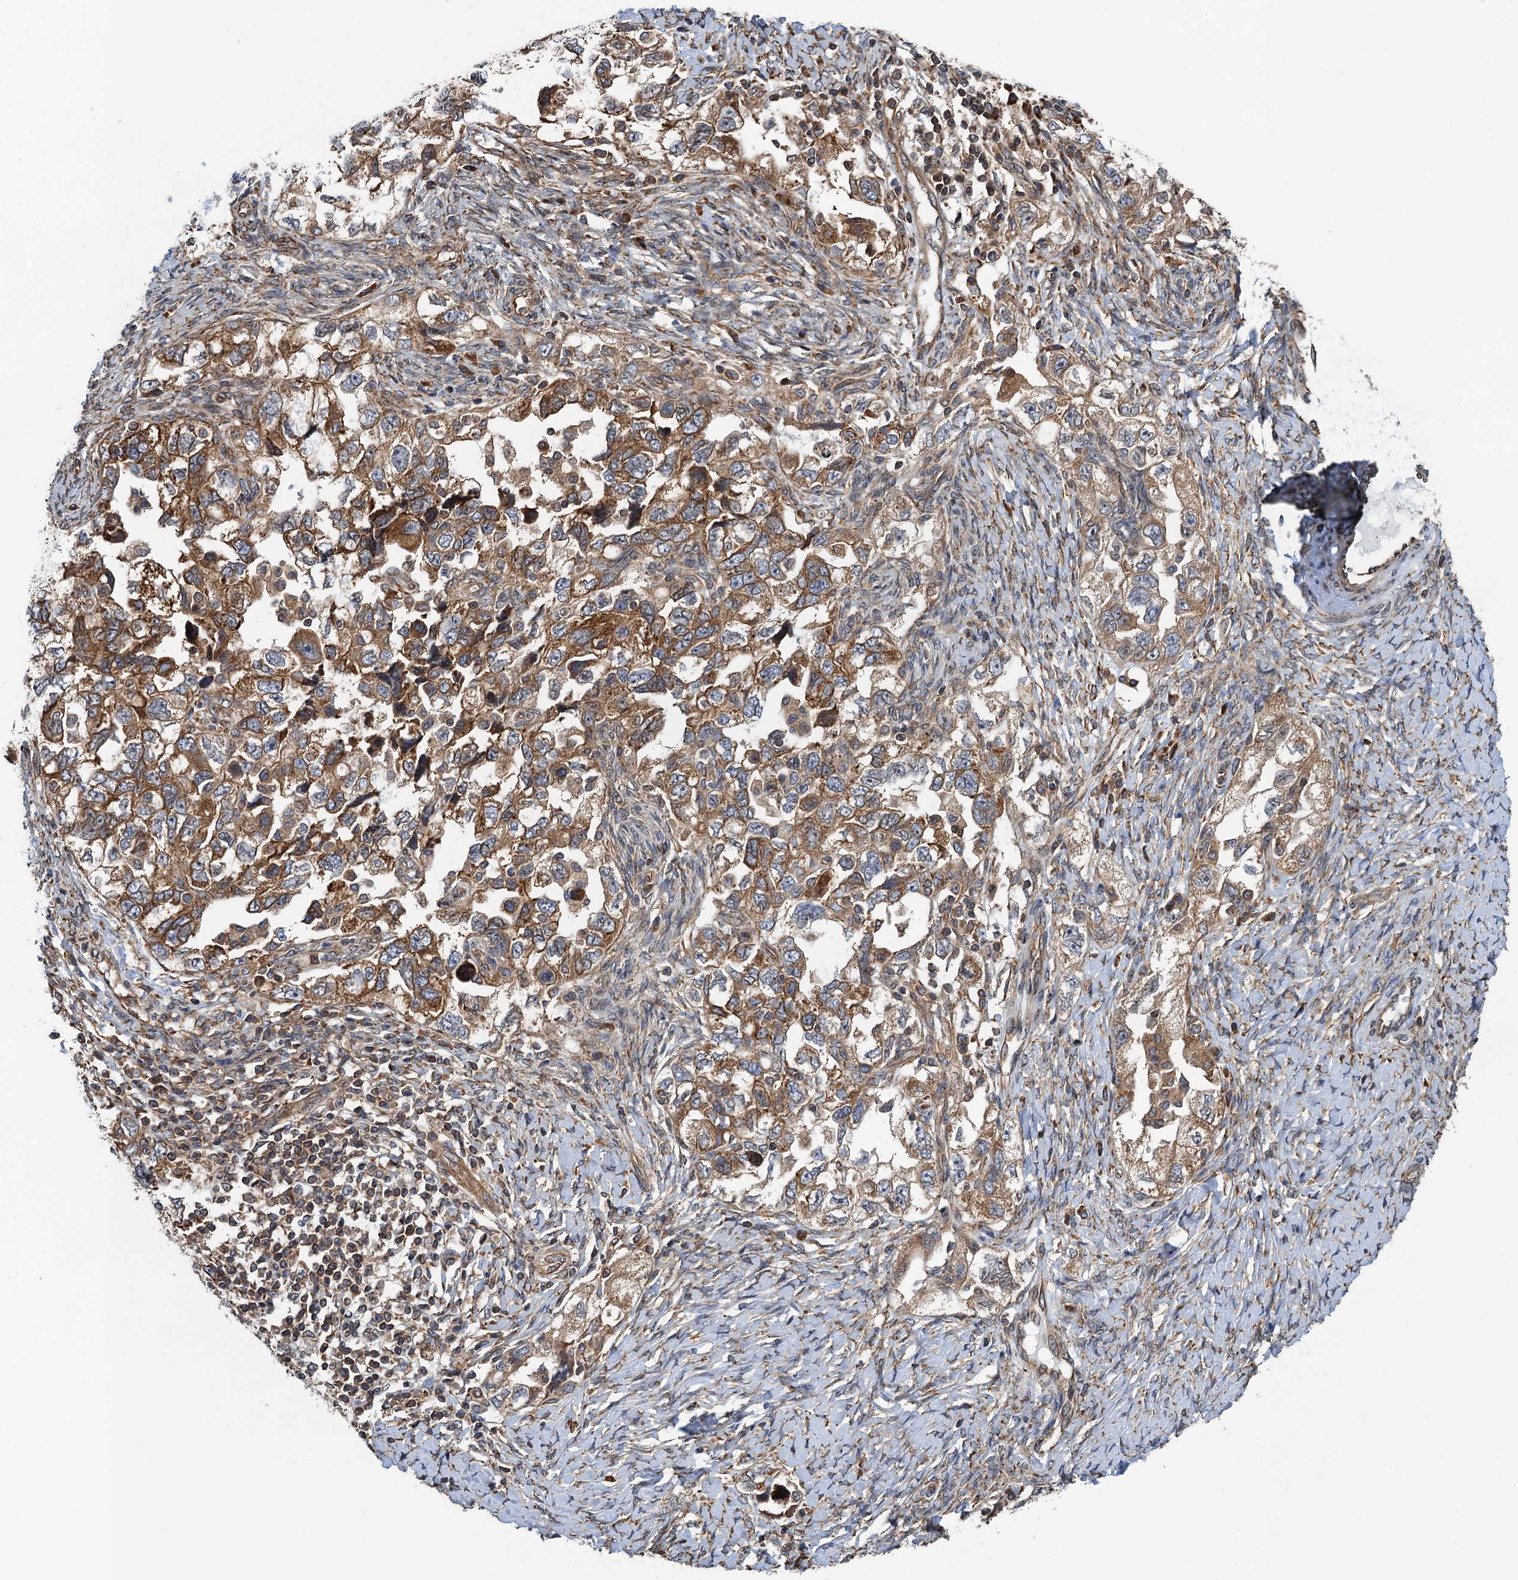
{"staining": {"intensity": "moderate", "quantity": ">75%", "location": "cytoplasmic/membranous"}, "tissue": "ovarian cancer", "cell_type": "Tumor cells", "image_type": "cancer", "snomed": [{"axis": "morphology", "description": "Carcinoma, NOS"}, {"axis": "morphology", "description": "Cystadenocarcinoma, serous, NOS"}, {"axis": "topography", "description": "Ovary"}], "caption": "A brown stain labels moderate cytoplasmic/membranous staining of a protein in ovarian carcinoma tumor cells.", "gene": "MDM1", "patient": {"sex": "female", "age": 69}}